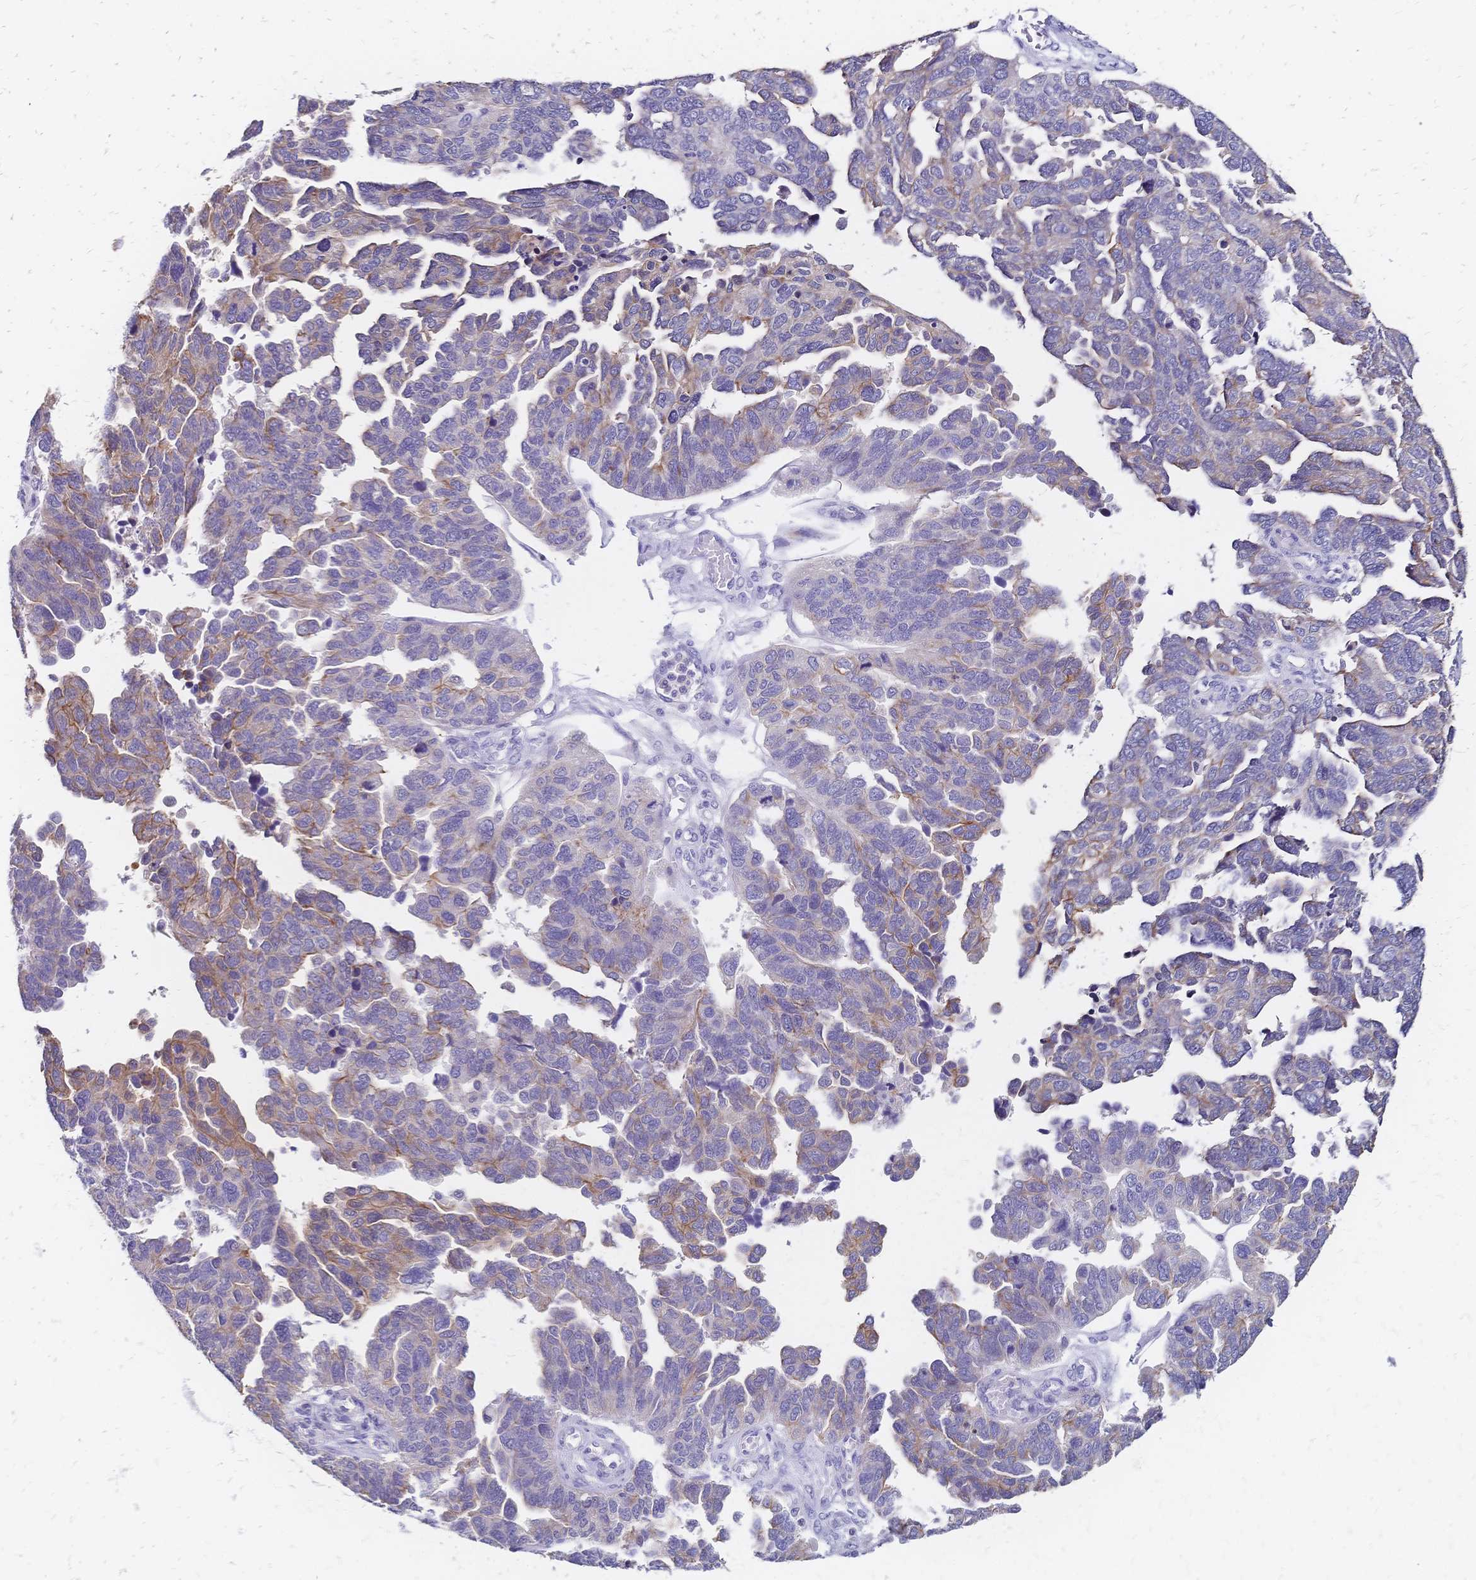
{"staining": {"intensity": "moderate", "quantity": "25%-75%", "location": "cytoplasmic/membranous"}, "tissue": "ovarian cancer", "cell_type": "Tumor cells", "image_type": "cancer", "snomed": [{"axis": "morphology", "description": "Cystadenocarcinoma, serous, NOS"}, {"axis": "topography", "description": "Ovary"}], "caption": "Ovarian cancer stained for a protein (brown) reveals moderate cytoplasmic/membranous positive positivity in about 25%-75% of tumor cells.", "gene": "DTNB", "patient": {"sex": "female", "age": 64}}